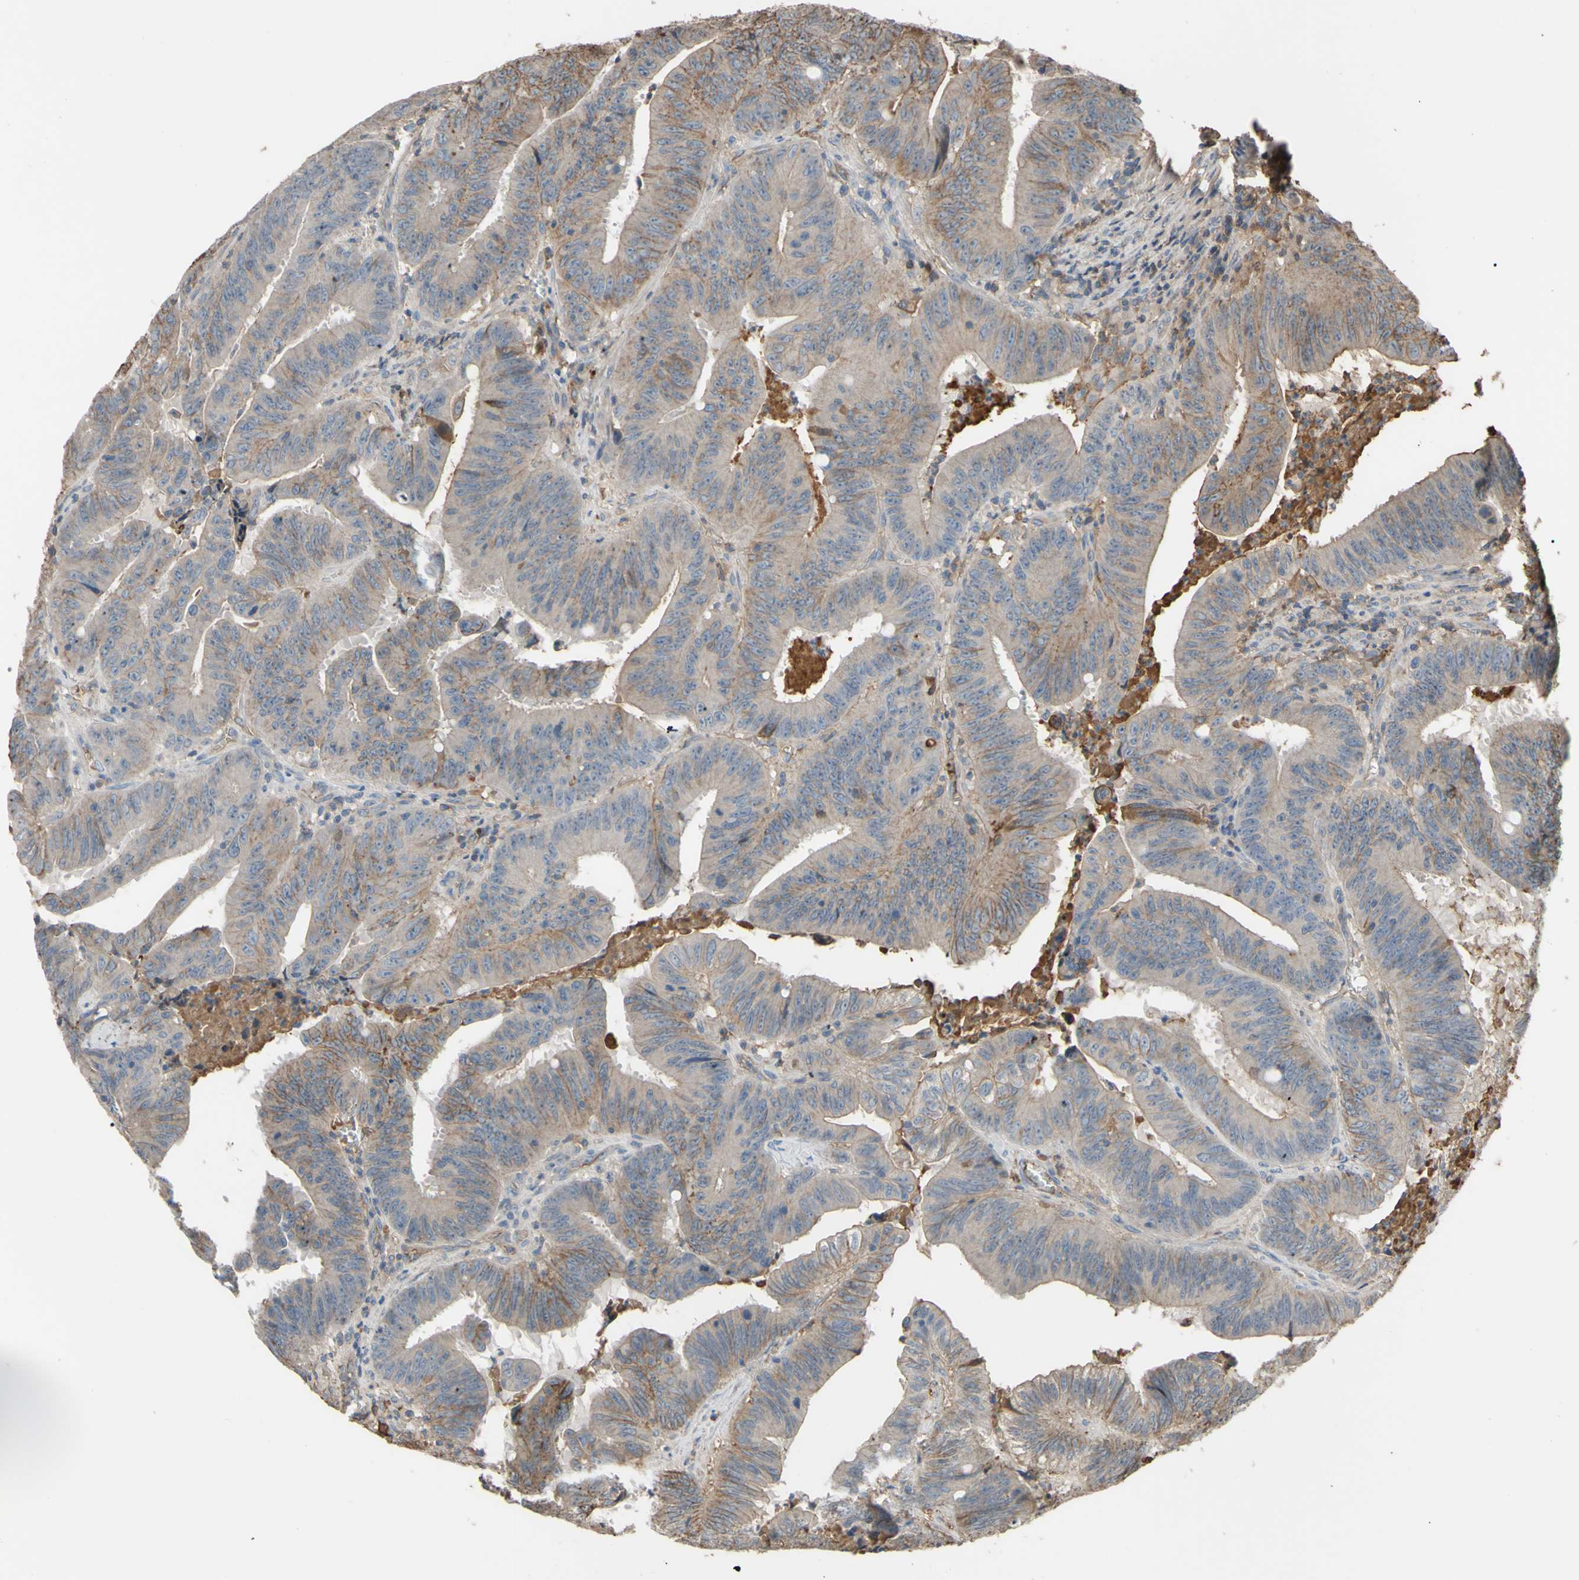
{"staining": {"intensity": "weak", "quantity": ">75%", "location": "cytoplasmic/membranous"}, "tissue": "colorectal cancer", "cell_type": "Tumor cells", "image_type": "cancer", "snomed": [{"axis": "morphology", "description": "Adenocarcinoma, NOS"}, {"axis": "topography", "description": "Colon"}], "caption": "Colorectal cancer stained for a protein (brown) displays weak cytoplasmic/membranous positive positivity in approximately >75% of tumor cells.", "gene": "PTGDS", "patient": {"sex": "male", "age": 45}}